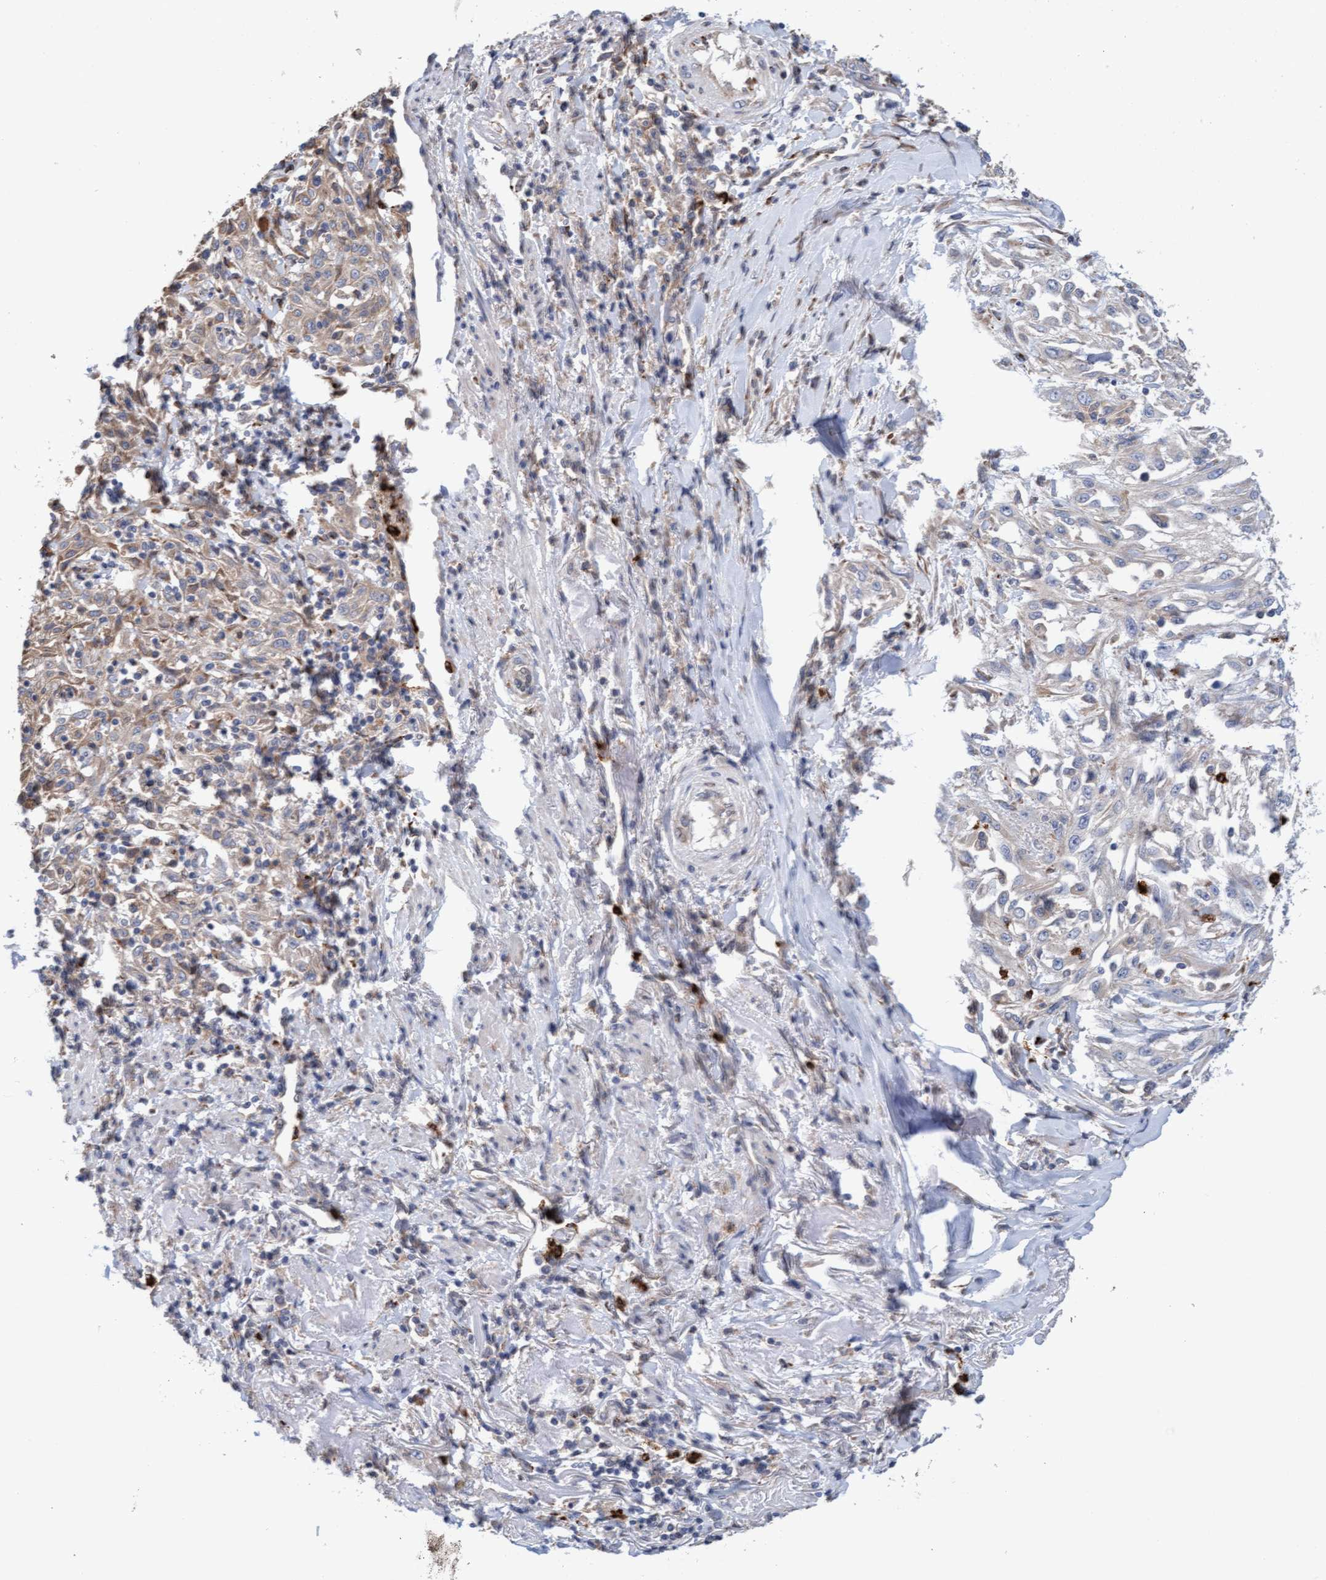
{"staining": {"intensity": "weak", "quantity": "<25%", "location": "cytoplasmic/membranous"}, "tissue": "skin cancer", "cell_type": "Tumor cells", "image_type": "cancer", "snomed": [{"axis": "morphology", "description": "Squamous cell carcinoma, NOS"}, {"axis": "morphology", "description": "Squamous cell carcinoma, metastatic, NOS"}, {"axis": "topography", "description": "Skin"}, {"axis": "topography", "description": "Lymph node"}], "caption": "An image of skin squamous cell carcinoma stained for a protein shows no brown staining in tumor cells.", "gene": "MMP8", "patient": {"sex": "male", "age": 75}}